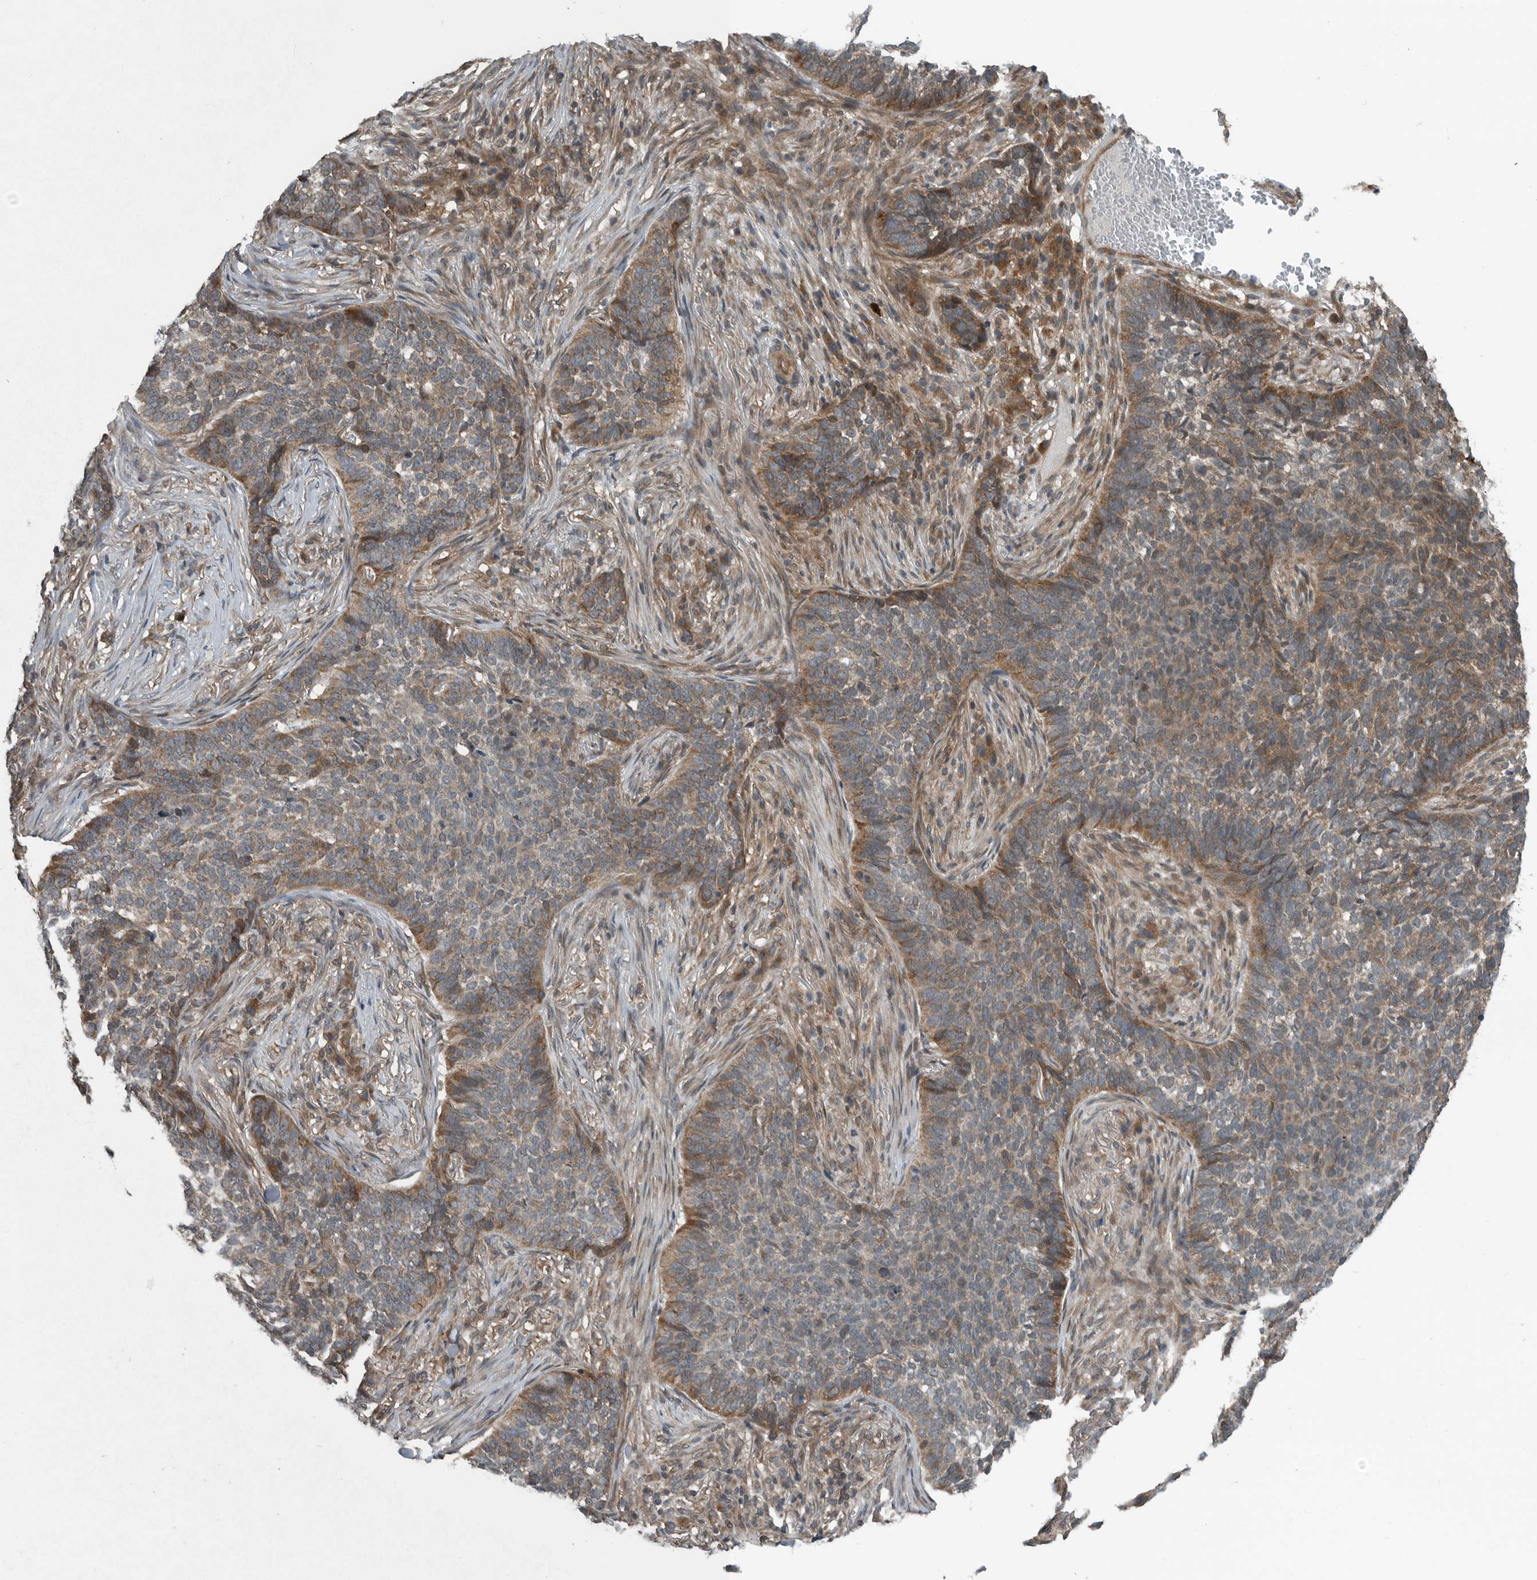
{"staining": {"intensity": "weak", "quantity": "<25%", "location": "cytoplasmic/membranous"}, "tissue": "skin cancer", "cell_type": "Tumor cells", "image_type": "cancer", "snomed": [{"axis": "morphology", "description": "Basal cell carcinoma"}, {"axis": "topography", "description": "Skin"}], "caption": "There is no significant expression in tumor cells of skin cancer (basal cell carcinoma). (Stains: DAB IHC with hematoxylin counter stain, Microscopy: brightfield microscopy at high magnification).", "gene": "AMFR", "patient": {"sex": "male", "age": 85}}